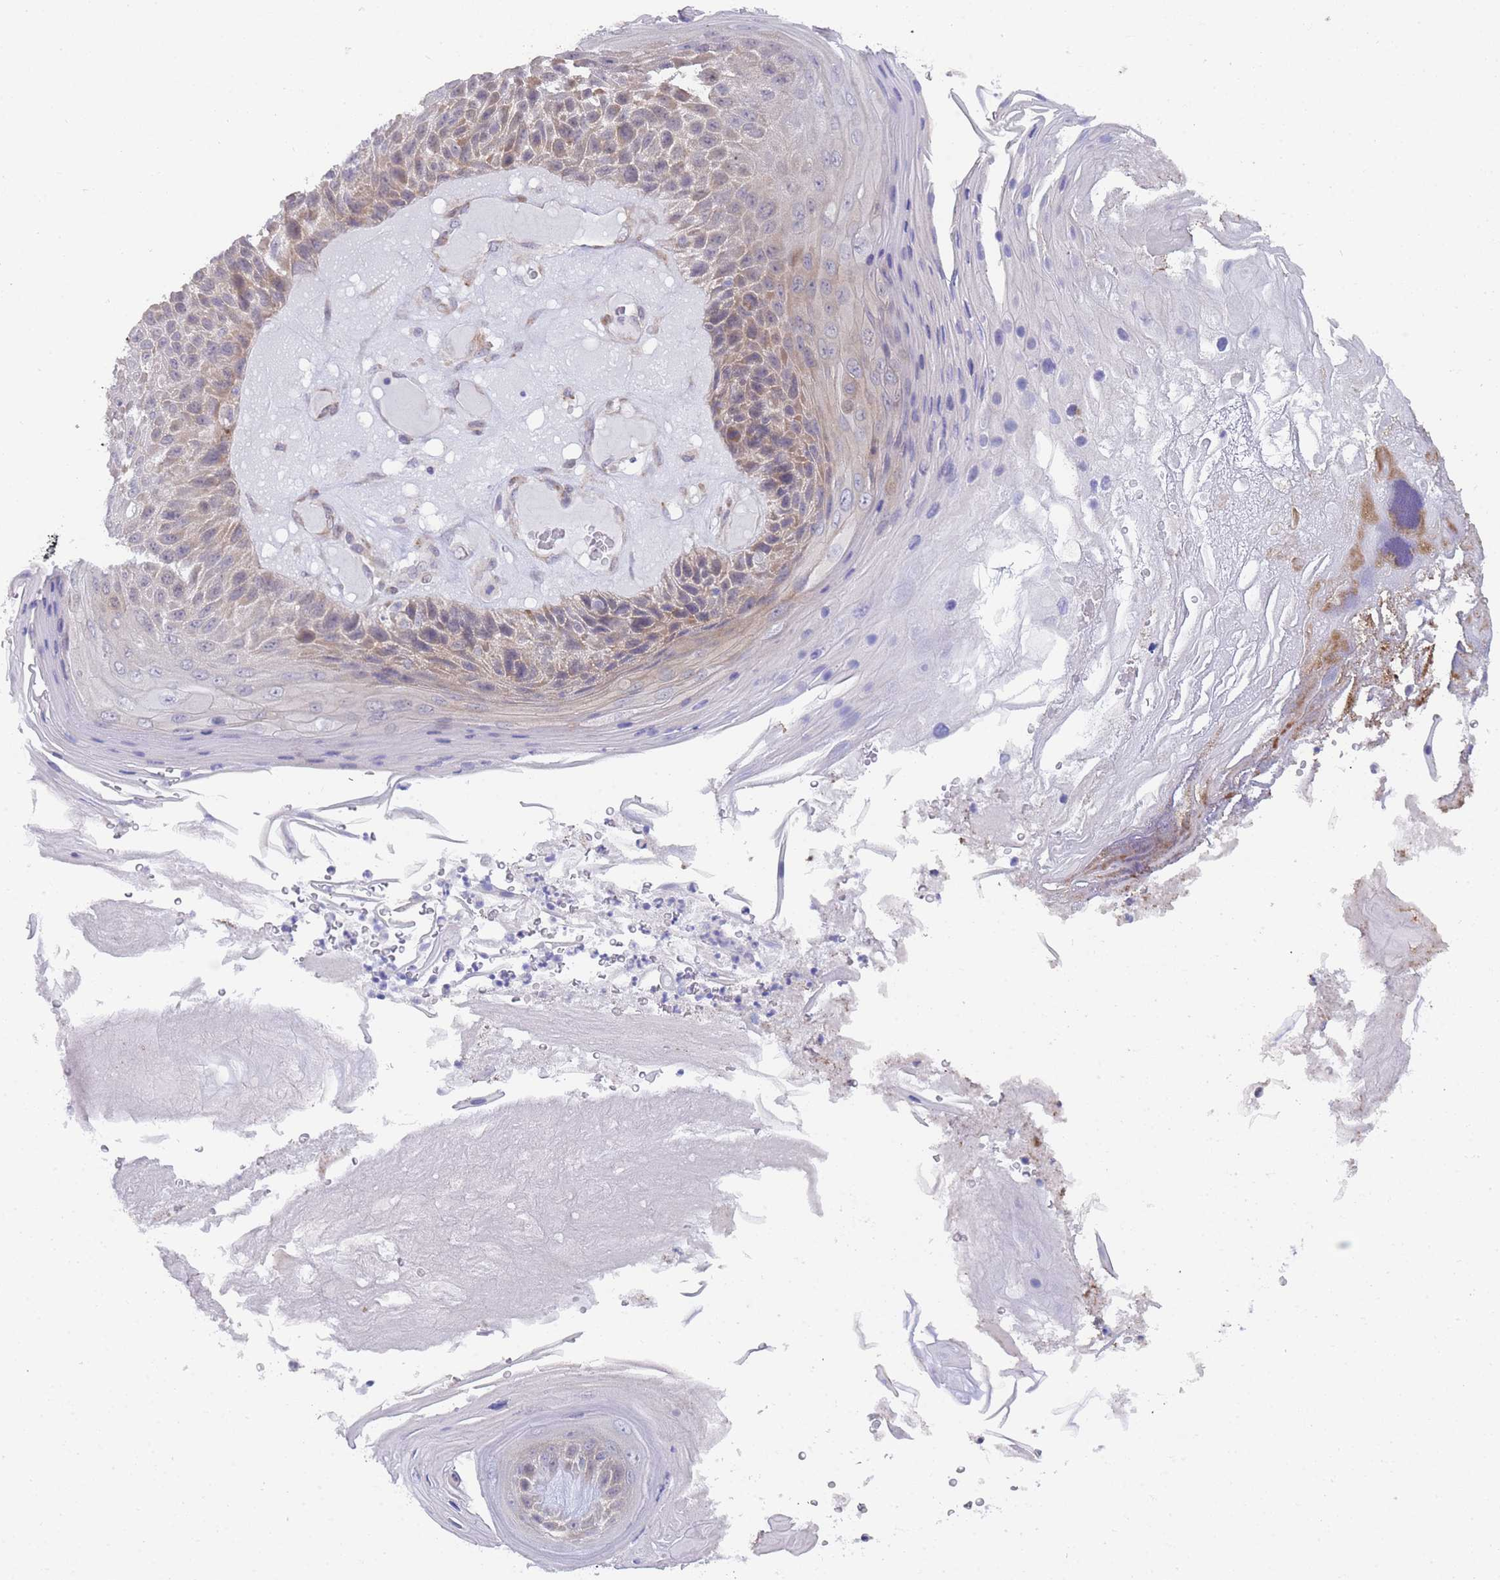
{"staining": {"intensity": "weak", "quantity": "<25%", "location": "cytoplasmic/membranous"}, "tissue": "skin cancer", "cell_type": "Tumor cells", "image_type": "cancer", "snomed": [{"axis": "morphology", "description": "Squamous cell carcinoma, NOS"}, {"axis": "topography", "description": "Skin"}], "caption": "DAB (3,3'-diaminobenzidine) immunohistochemical staining of human squamous cell carcinoma (skin) exhibits no significant staining in tumor cells.", "gene": "ZNF510", "patient": {"sex": "female", "age": 88}}